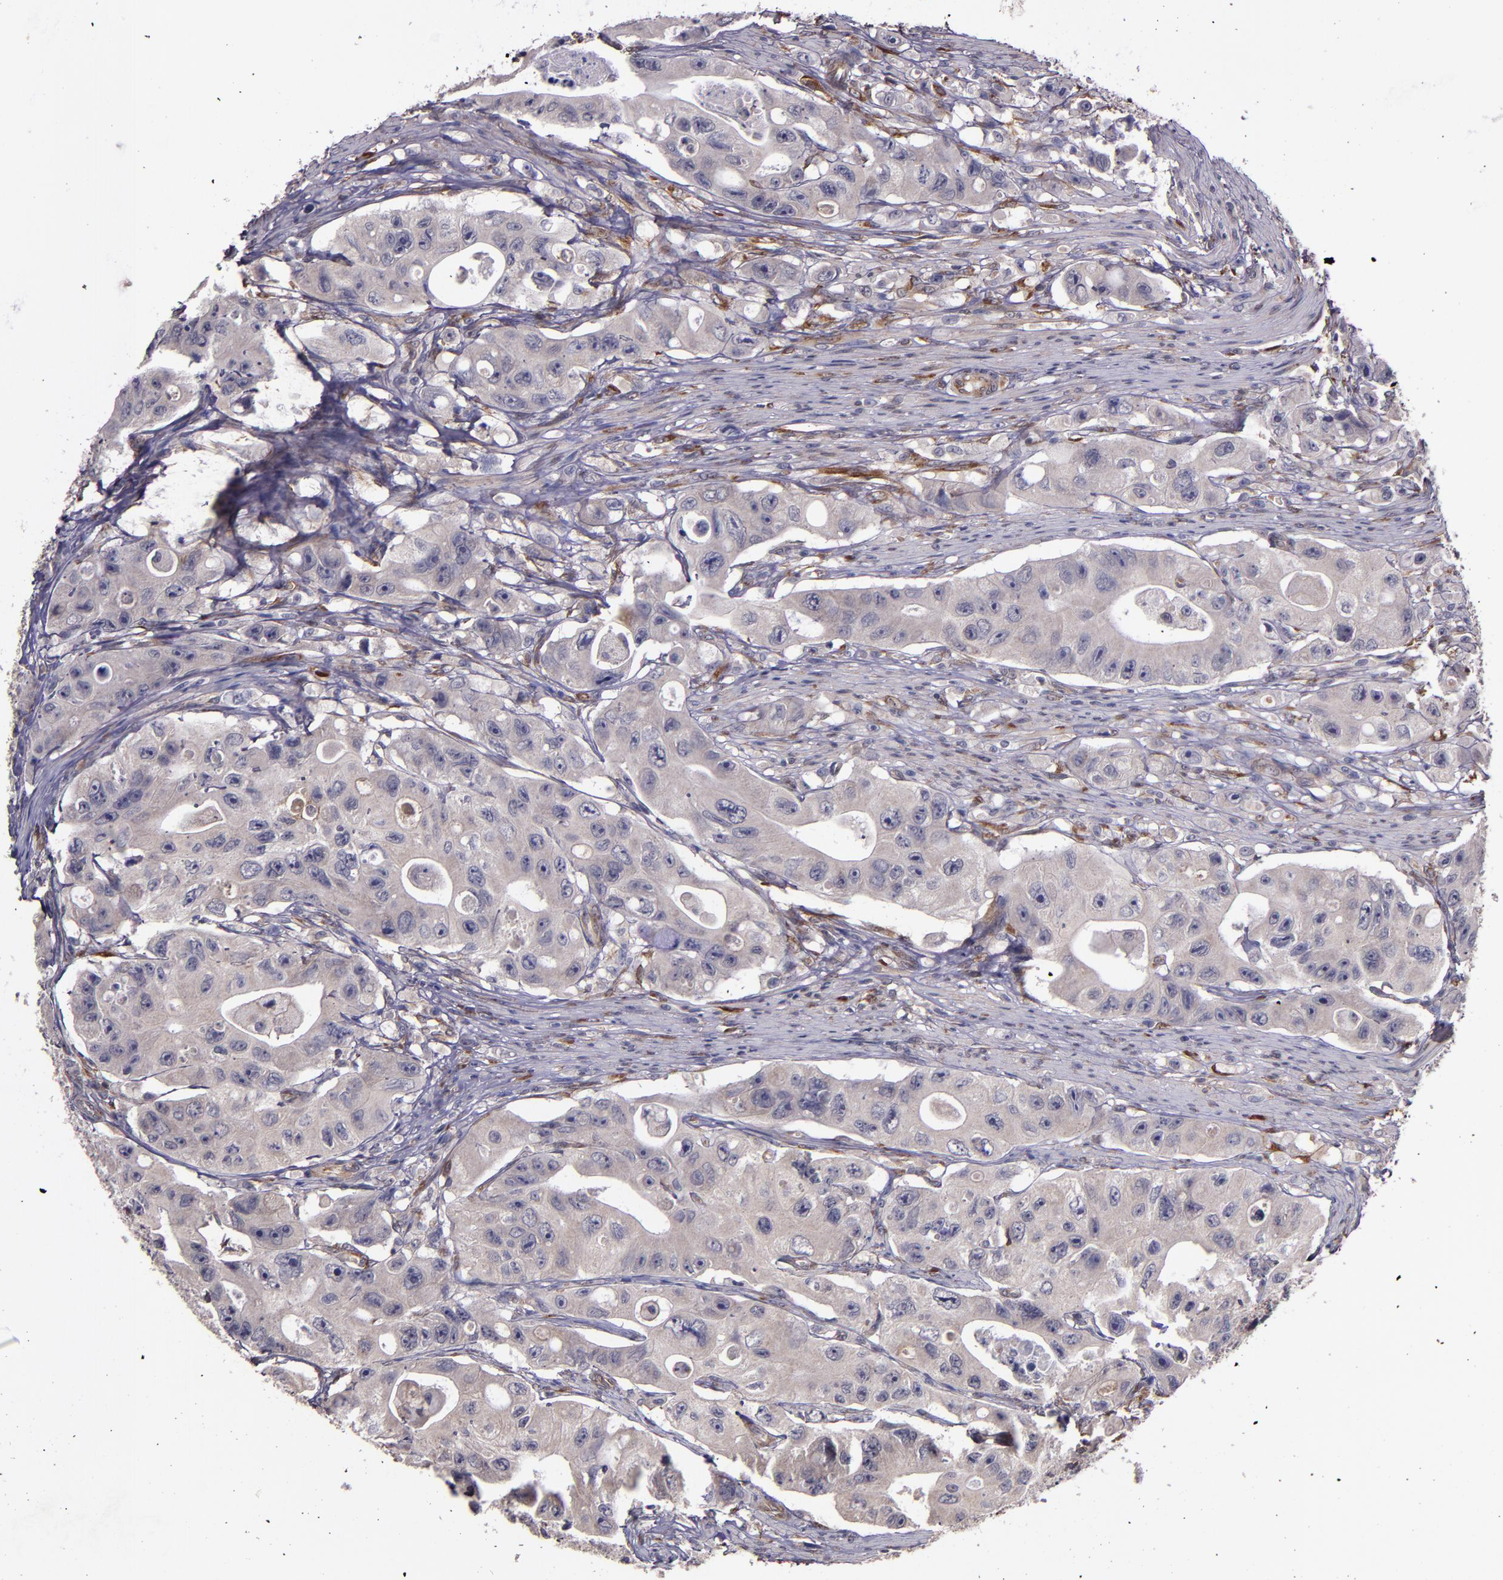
{"staining": {"intensity": "weak", "quantity": ">75%", "location": "cytoplasmic/membranous"}, "tissue": "colorectal cancer", "cell_type": "Tumor cells", "image_type": "cancer", "snomed": [{"axis": "morphology", "description": "Adenocarcinoma, NOS"}, {"axis": "topography", "description": "Colon"}], "caption": "This image reveals colorectal cancer (adenocarcinoma) stained with IHC to label a protein in brown. The cytoplasmic/membranous of tumor cells show weak positivity for the protein. Nuclei are counter-stained blue.", "gene": "PRAF2", "patient": {"sex": "female", "age": 46}}